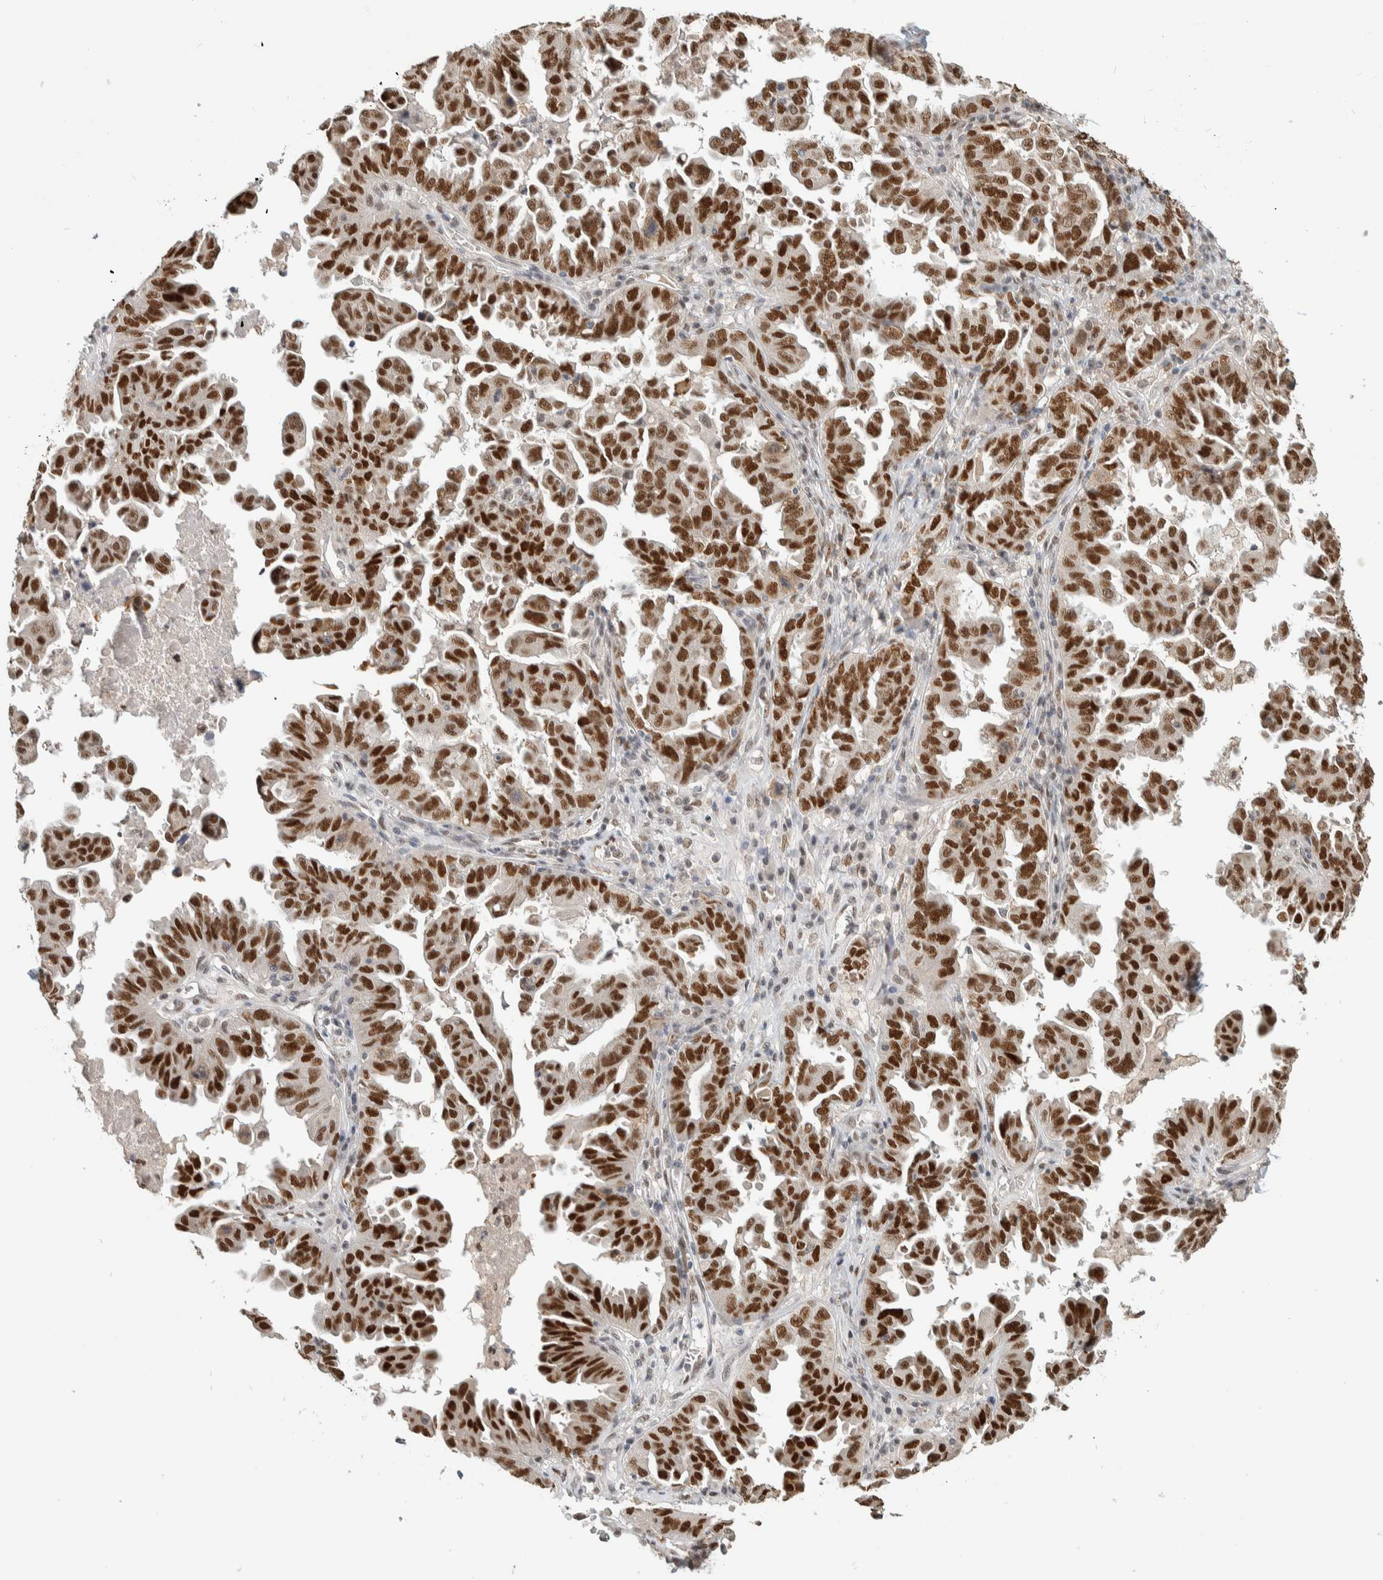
{"staining": {"intensity": "strong", "quantity": ">75%", "location": "nuclear"}, "tissue": "ovarian cancer", "cell_type": "Tumor cells", "image_type": "cancer", "snomed": [{"axis": "morphology", "description": "Carcinoma, endometroid"}, {"axis": "topography", "description": "Ovary"}], "caption": "Ovarian endometroid carcinoma stained with DAB (3,3'-diaminobenzidine) immunohistochemistry (IHC) displays high levels of strong nuclear positivity in about >75% of tumor cells.", "gene": "PUS7", "patient": {"sex": "female", "age": 62}}